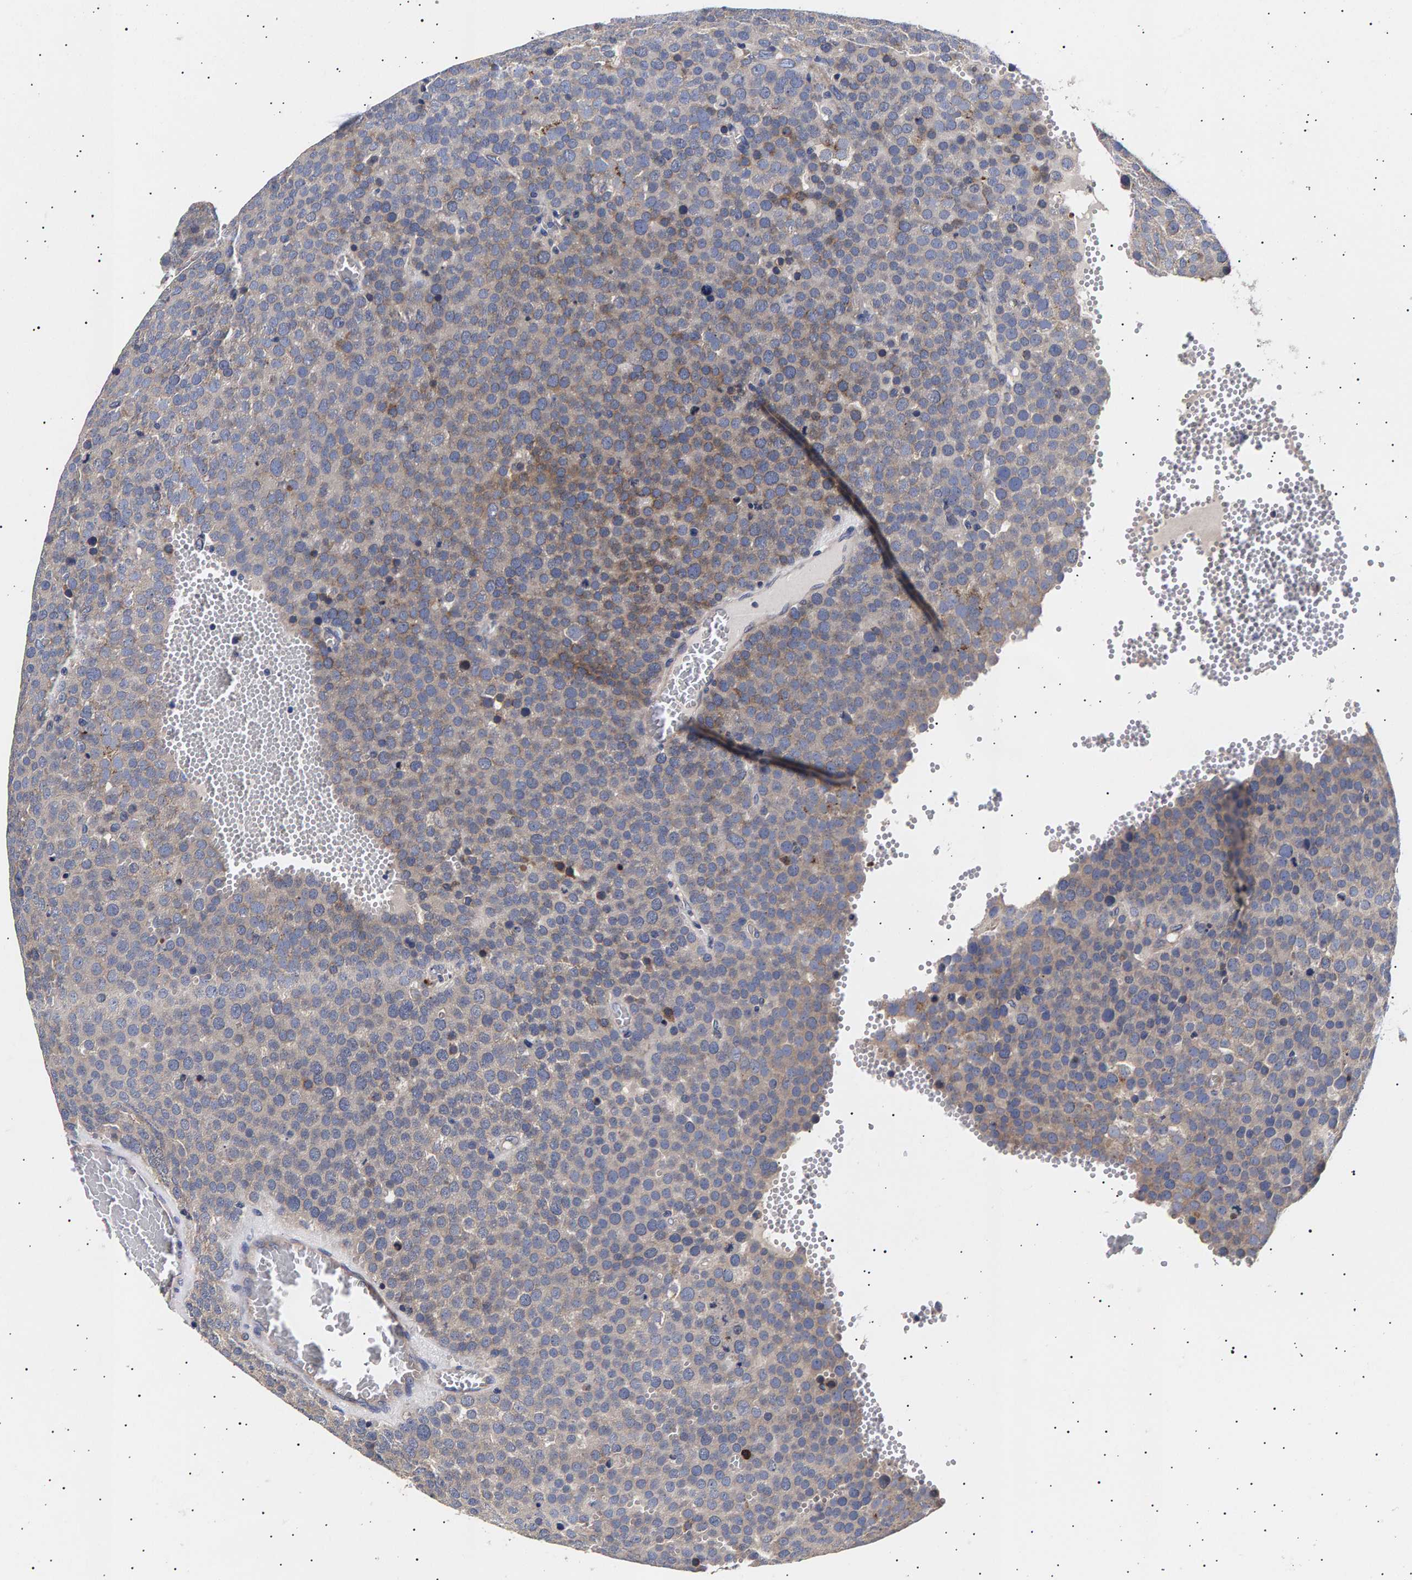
{"staining": {"intensity": "weak", "quantity": "<25%", "location": "cytoplasmic/membranous"}, "tissue": "testis cancer", "cell_type": "Tumor cells", "image_type": "cancer", "snomed": [{"axis": "morphology", "description": "Normal tissue, NOS"}, {"axis": "morphology", "description": "Seminoma, NOS"}, {"axis": "topography", "description": "Testis"}], "caption": "This micrograph is of testis seminoma stained with IHC to label a protein in brown with the nuclei are counter-stained blue. There is no positivity in tumor cells.", "gene": "ANKRD40", "patient": {"sex": "male", "age": 71}}